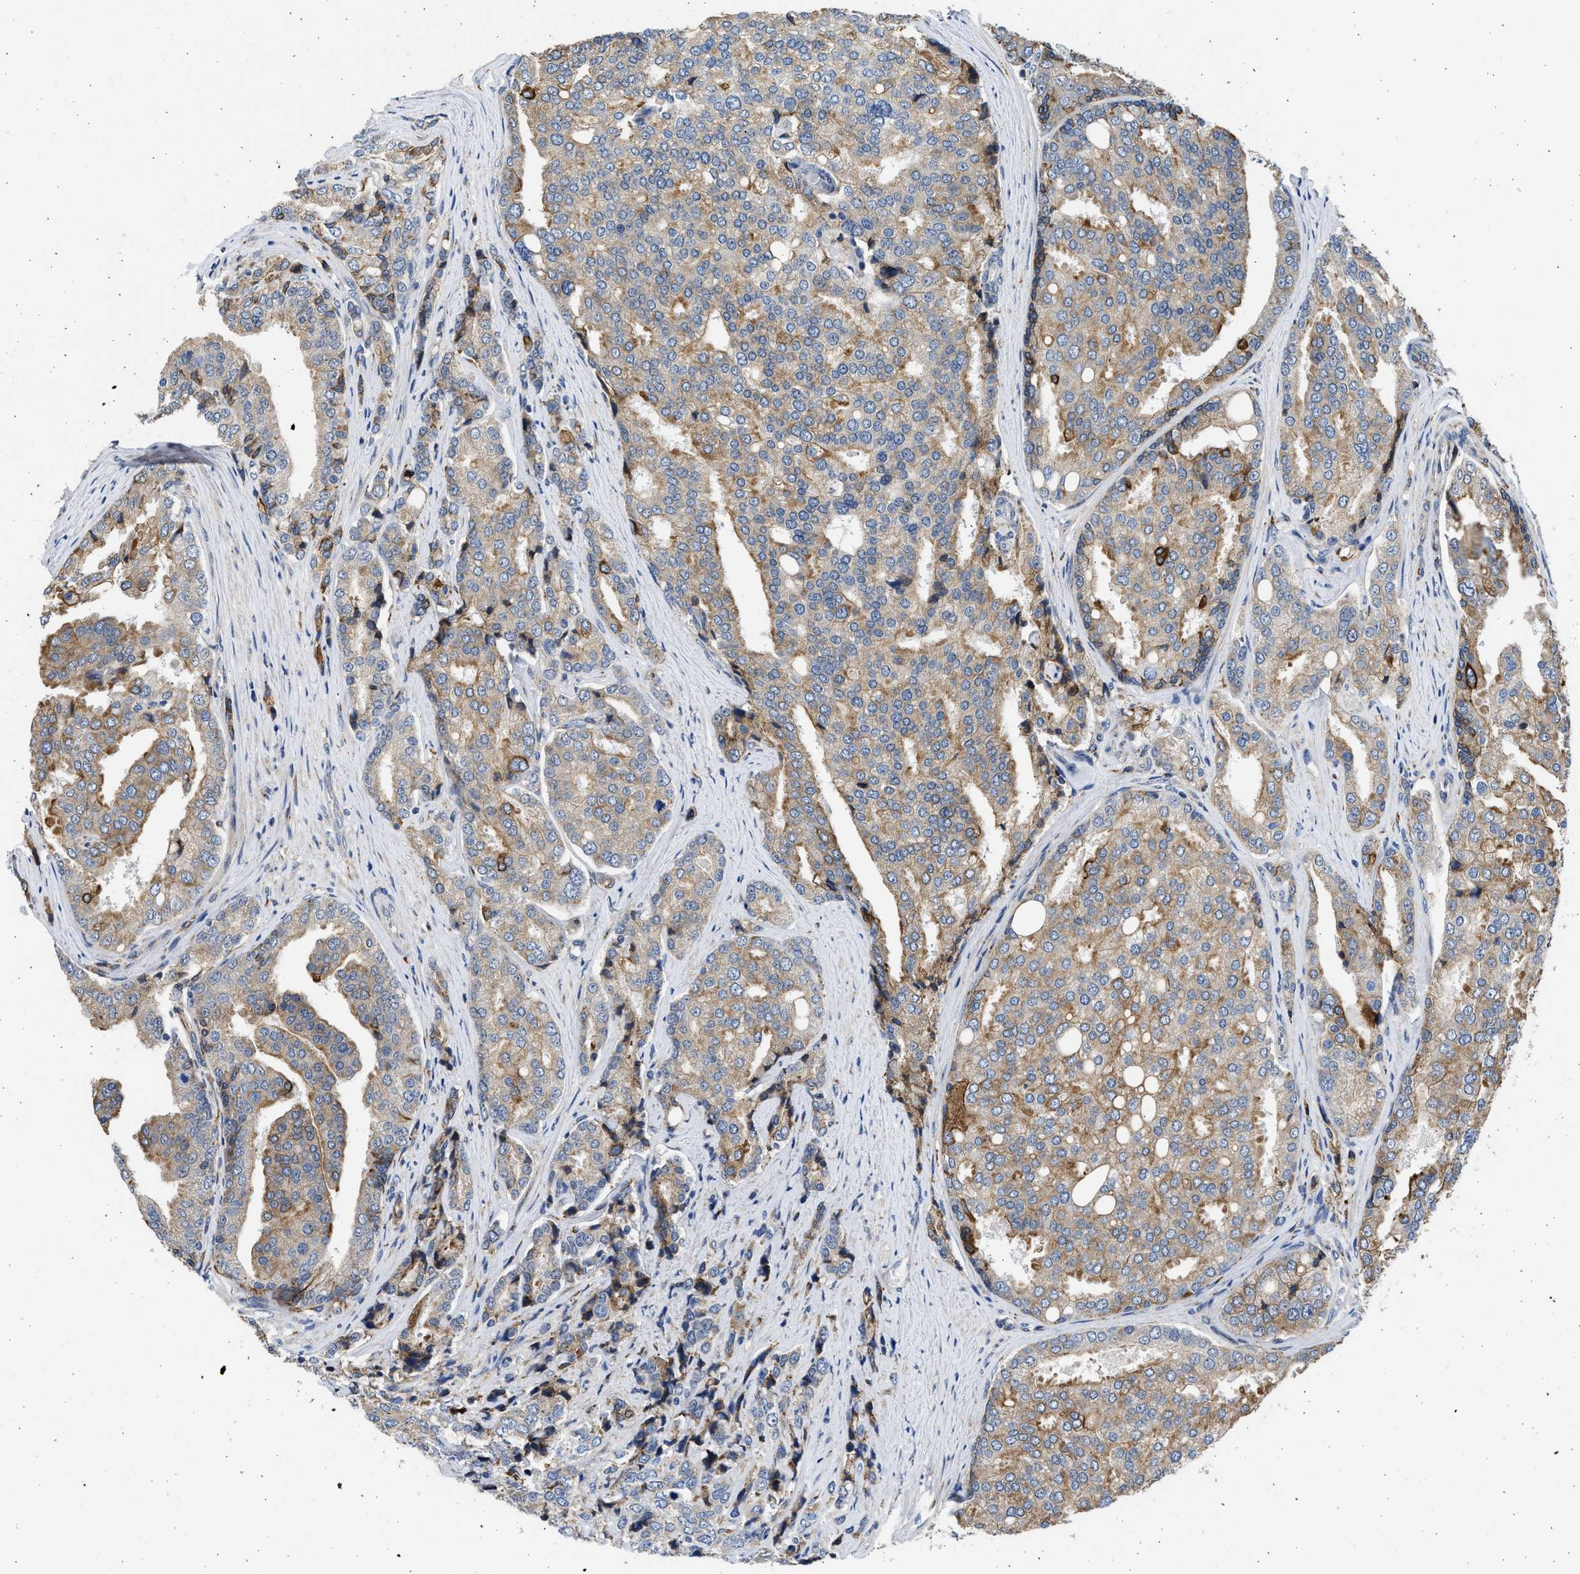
{"staining": {"intensity": "moderate", "quantity": "<25%", "location": "cytoplasmic/membranous"}, "tissue": "prostate cancer", "cell_type": "Tumor cells", "image_type": "cancer", "snomed": [{"axis": "morphology", "description": "Adenocarcinoma, High grade"}, {"axis": "topography", "description": "Prostate"}], "caption": "Brown immunohistochemical staining in human prostate cancer exhibits moderate cytoplasmic/membranous positivity in about <25% of tumor cells.", "gene": "PLD2", "patient": {"sex": "male", "age": 50}}